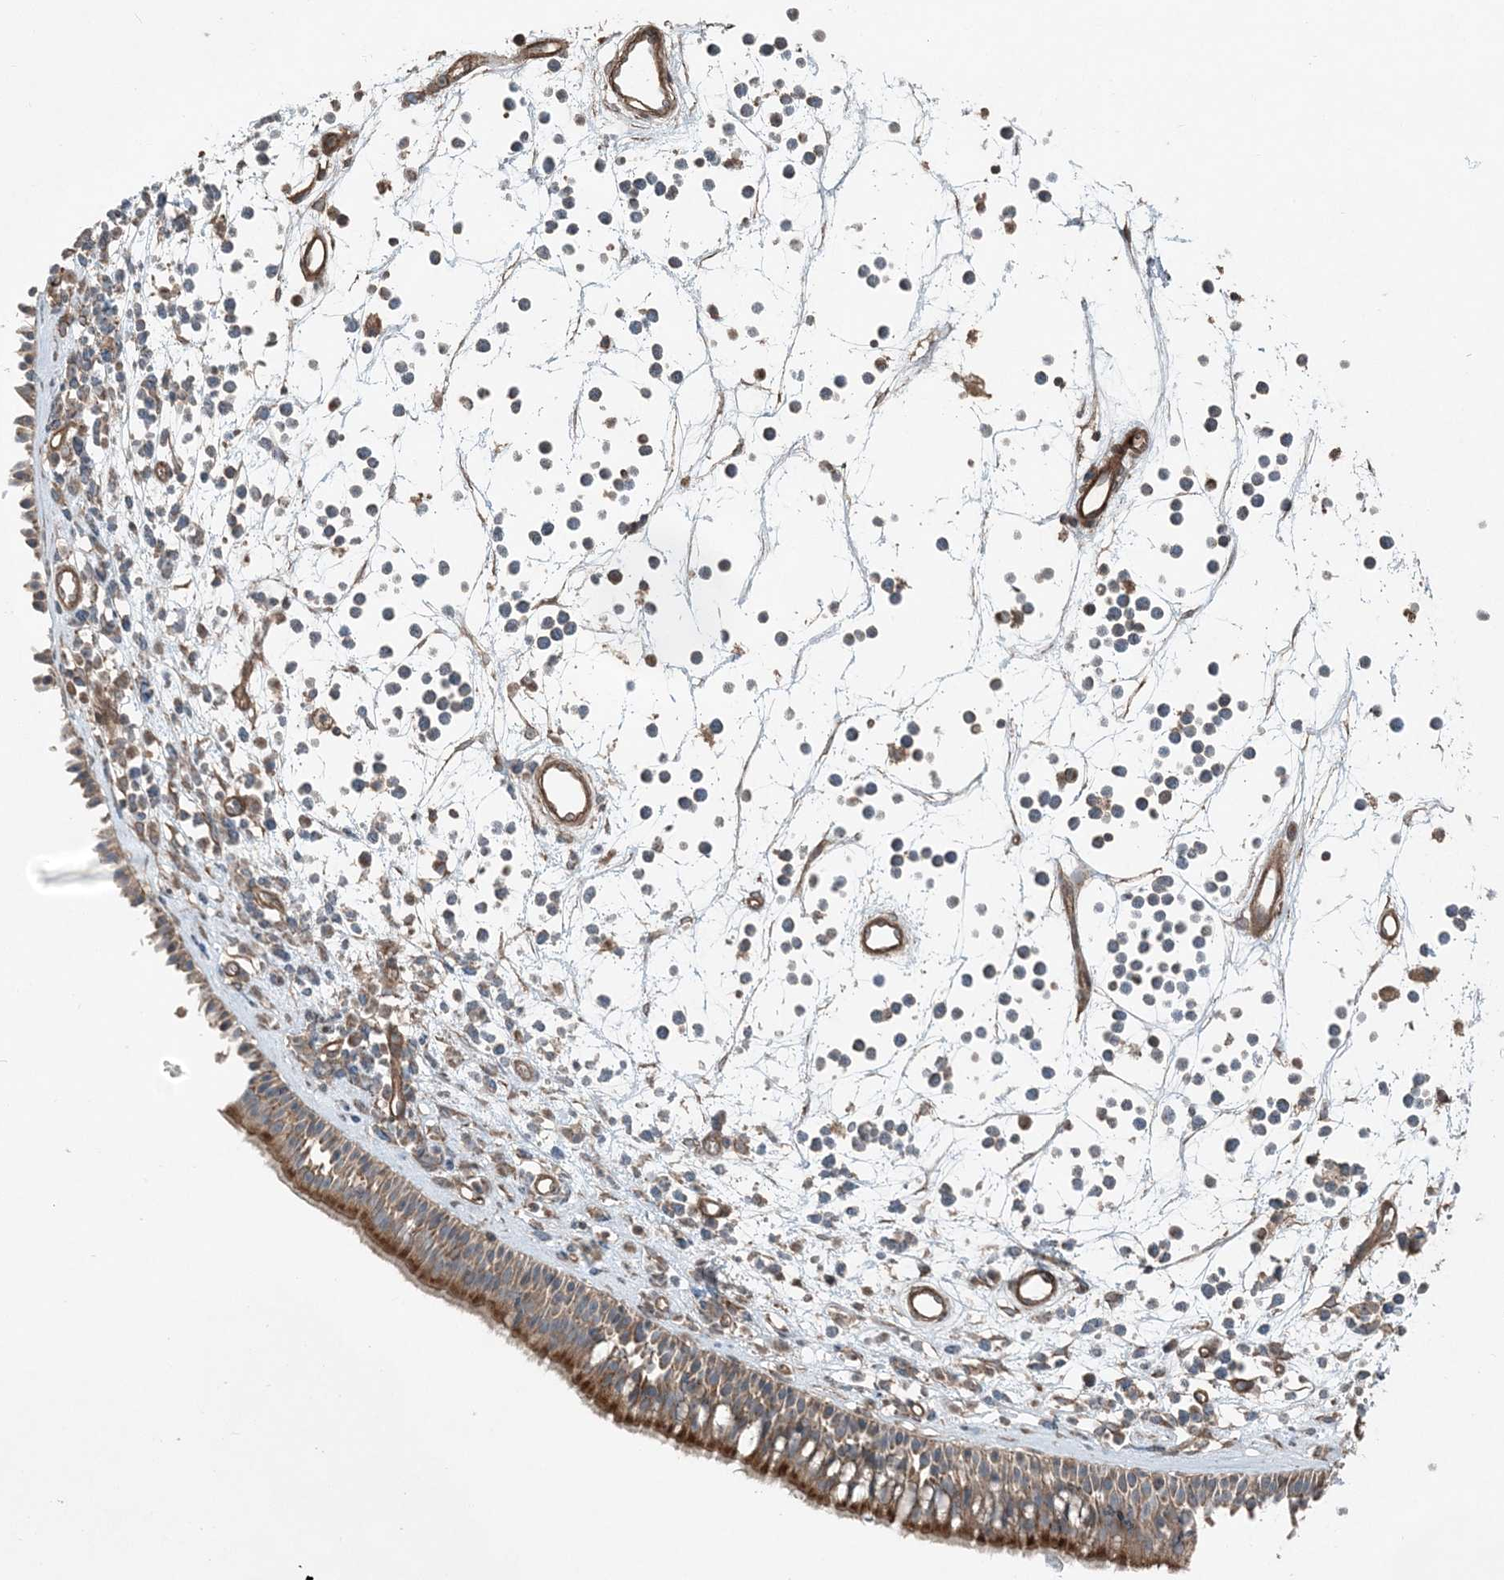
{"staining": {"intensity": "moderate", "quantity": ">75%", "location": "cytoplasmic/membranous"}, "tissue": "nasopharynx", "cell_type": "Respiratory epithelial cells", "image_type": "normal", "snomed": [{"axis": "morphology", "description": "Normal tissue, NOS"}, {"axis": "morphology", "description": "Inflammation, NOS"}, {"axis": "morphology", "description": "Malignant melanoma, Metastatic site"}, {"axis": "topography", "description": "Nasopharynx"}], "caption": "Protein staining of benign nasopharynx demonstrates moderate cytoplasmic/membranous staining in about >75% of respiratory epithelial cells. (DAB (3,3'-diaminobenzidine) = brown stain, brightfield microscopy at high magnification).", "gene": "KY", "patient": {"sex": "male", "age": 70}}